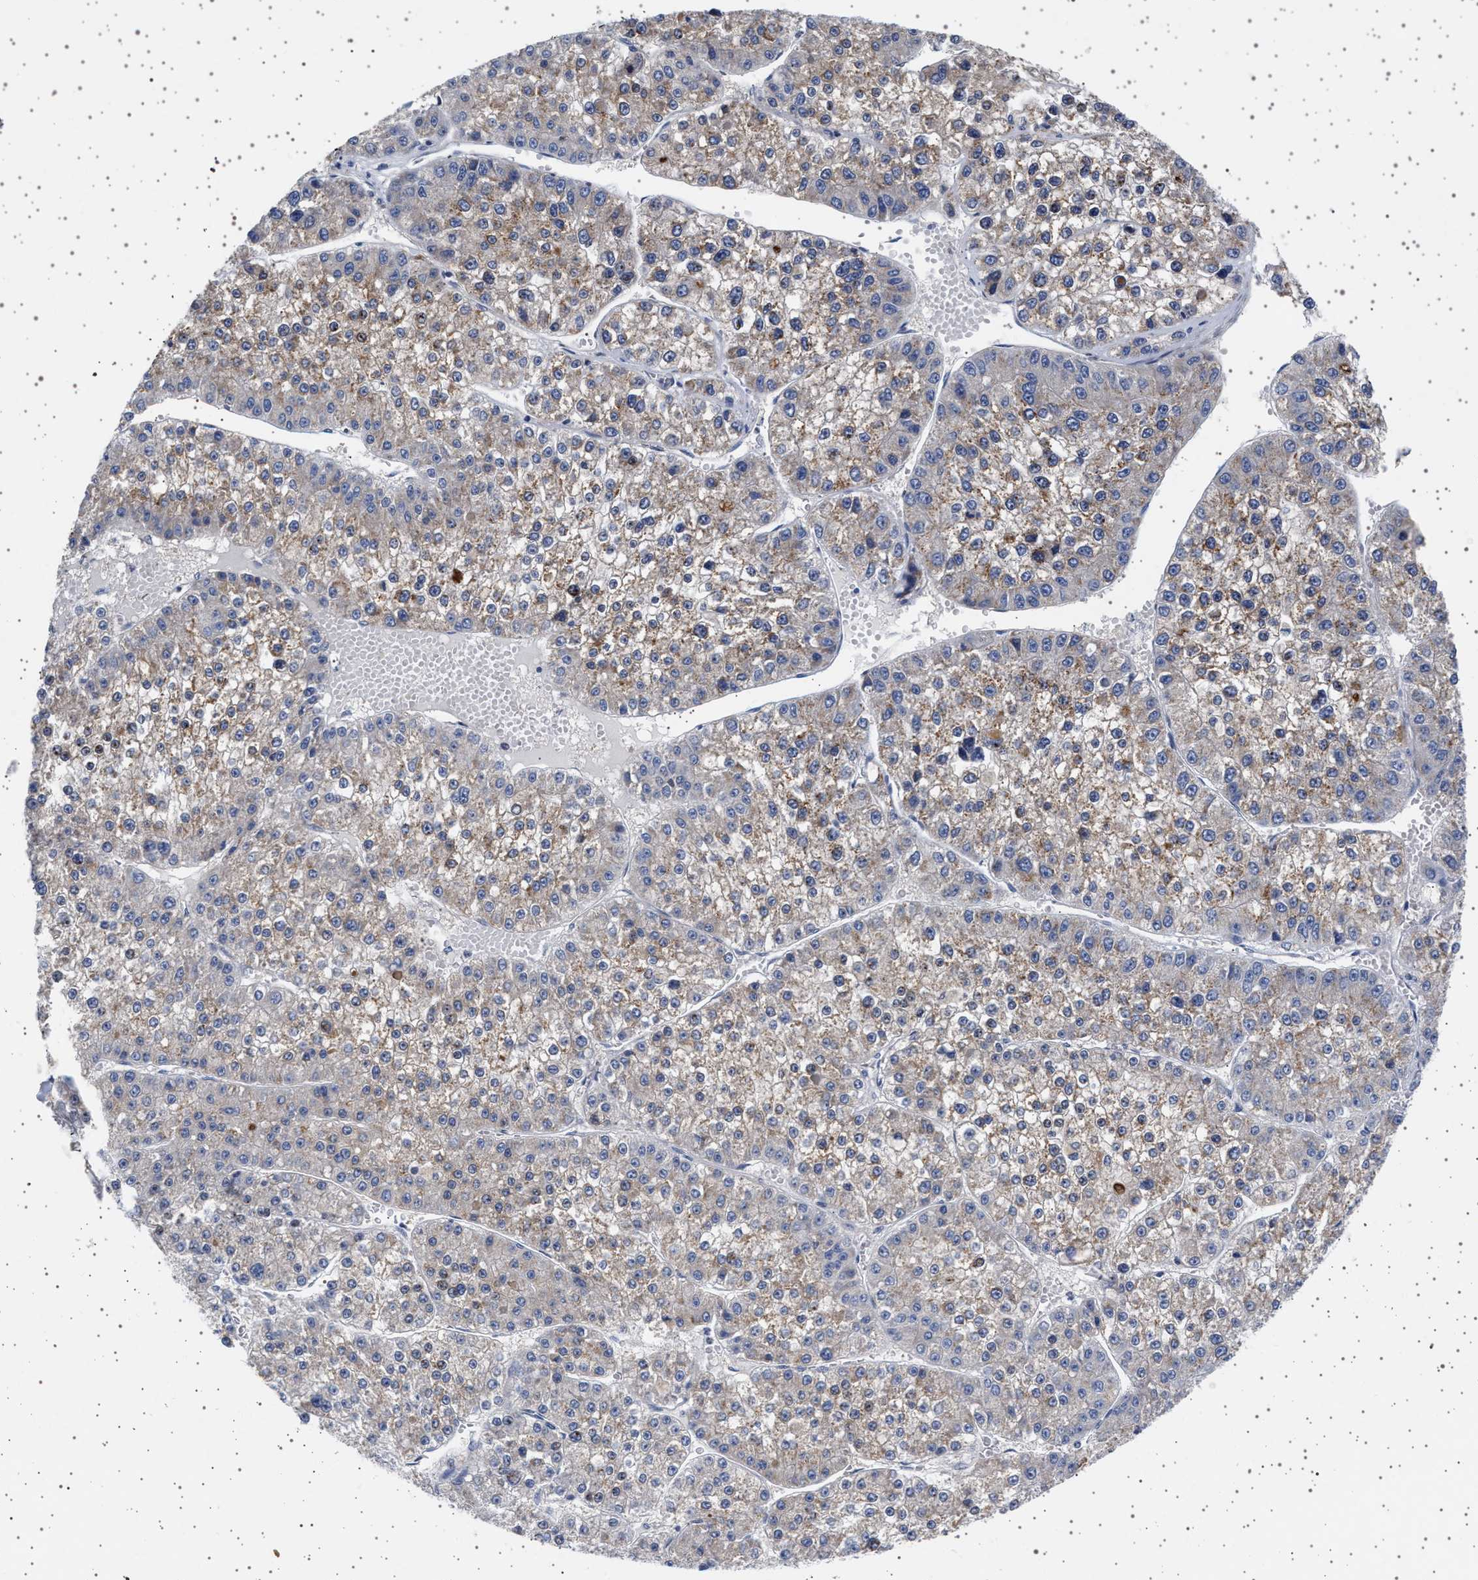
{"staining": {"intensity": "weak", "quantity": ">75%", "location": "cytoplasmic/membranous"}, "tissue": "liver cancer", "cell_type": "Tumor cells", "image_type": "cancer", "snomed": [{"axis": "morphology", "description": "Carcinoma, Hepatocellular, NOS"}, {"axis": "topography", "description": "Liver"}], "caption": "Liver cancer (hepatocellular carcinoma) was stained to show a protein in brown. There is low levels of weak cytoplasmic/membranous expression in about >75% of tumor cells. The staining was performed using DAB (3,3'-diaminobenzidine), with brown indicating positive protein expression. Nuclei are stained blue with hematoxylin.", "gene": "TRMT10B", "patient": {"sex": "female", "age": 73}}